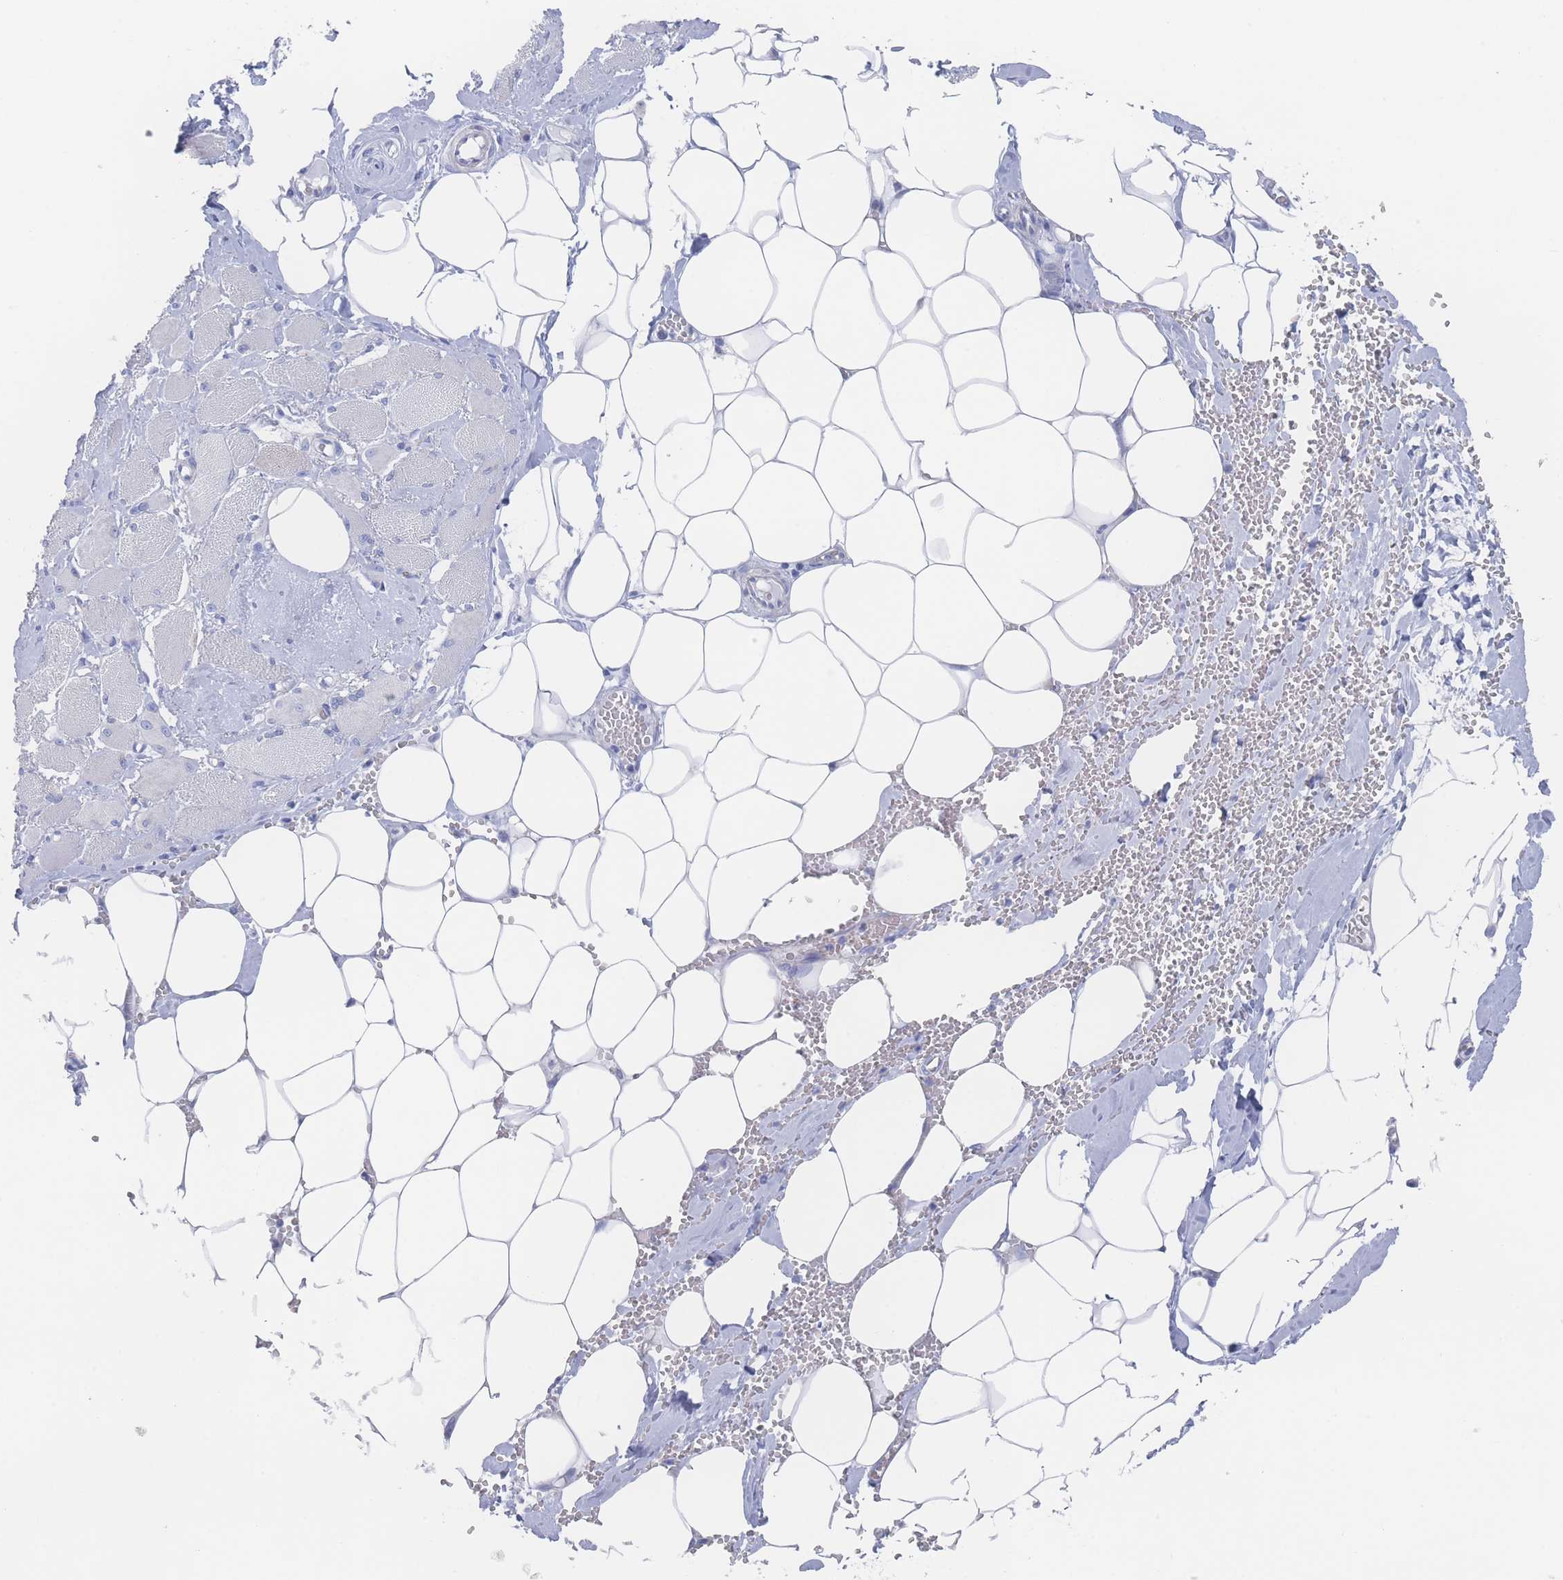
{"staining": {"intensity": "negative", "quantity": "none", "location": "none"}, "tissue": "skeletal muscle", "cell_type": "Myocytes", "image_type": "normal", "snomed": [{"axis": "morphology", "description": "Normal tissue, NOS"}, {"axis": "morphology", "description": "Basal cell carcinoma"}, {"axis": "topography", "description": "Skeletal muscle"}], "caption": "Myocytes are negative for brown protein staining in unremarkable skeletal muscle. (DAB immunohistochemistry (IHC), high magnification).", "gene": "SNPH", "patient": {"sex": "female", "age": 64}}